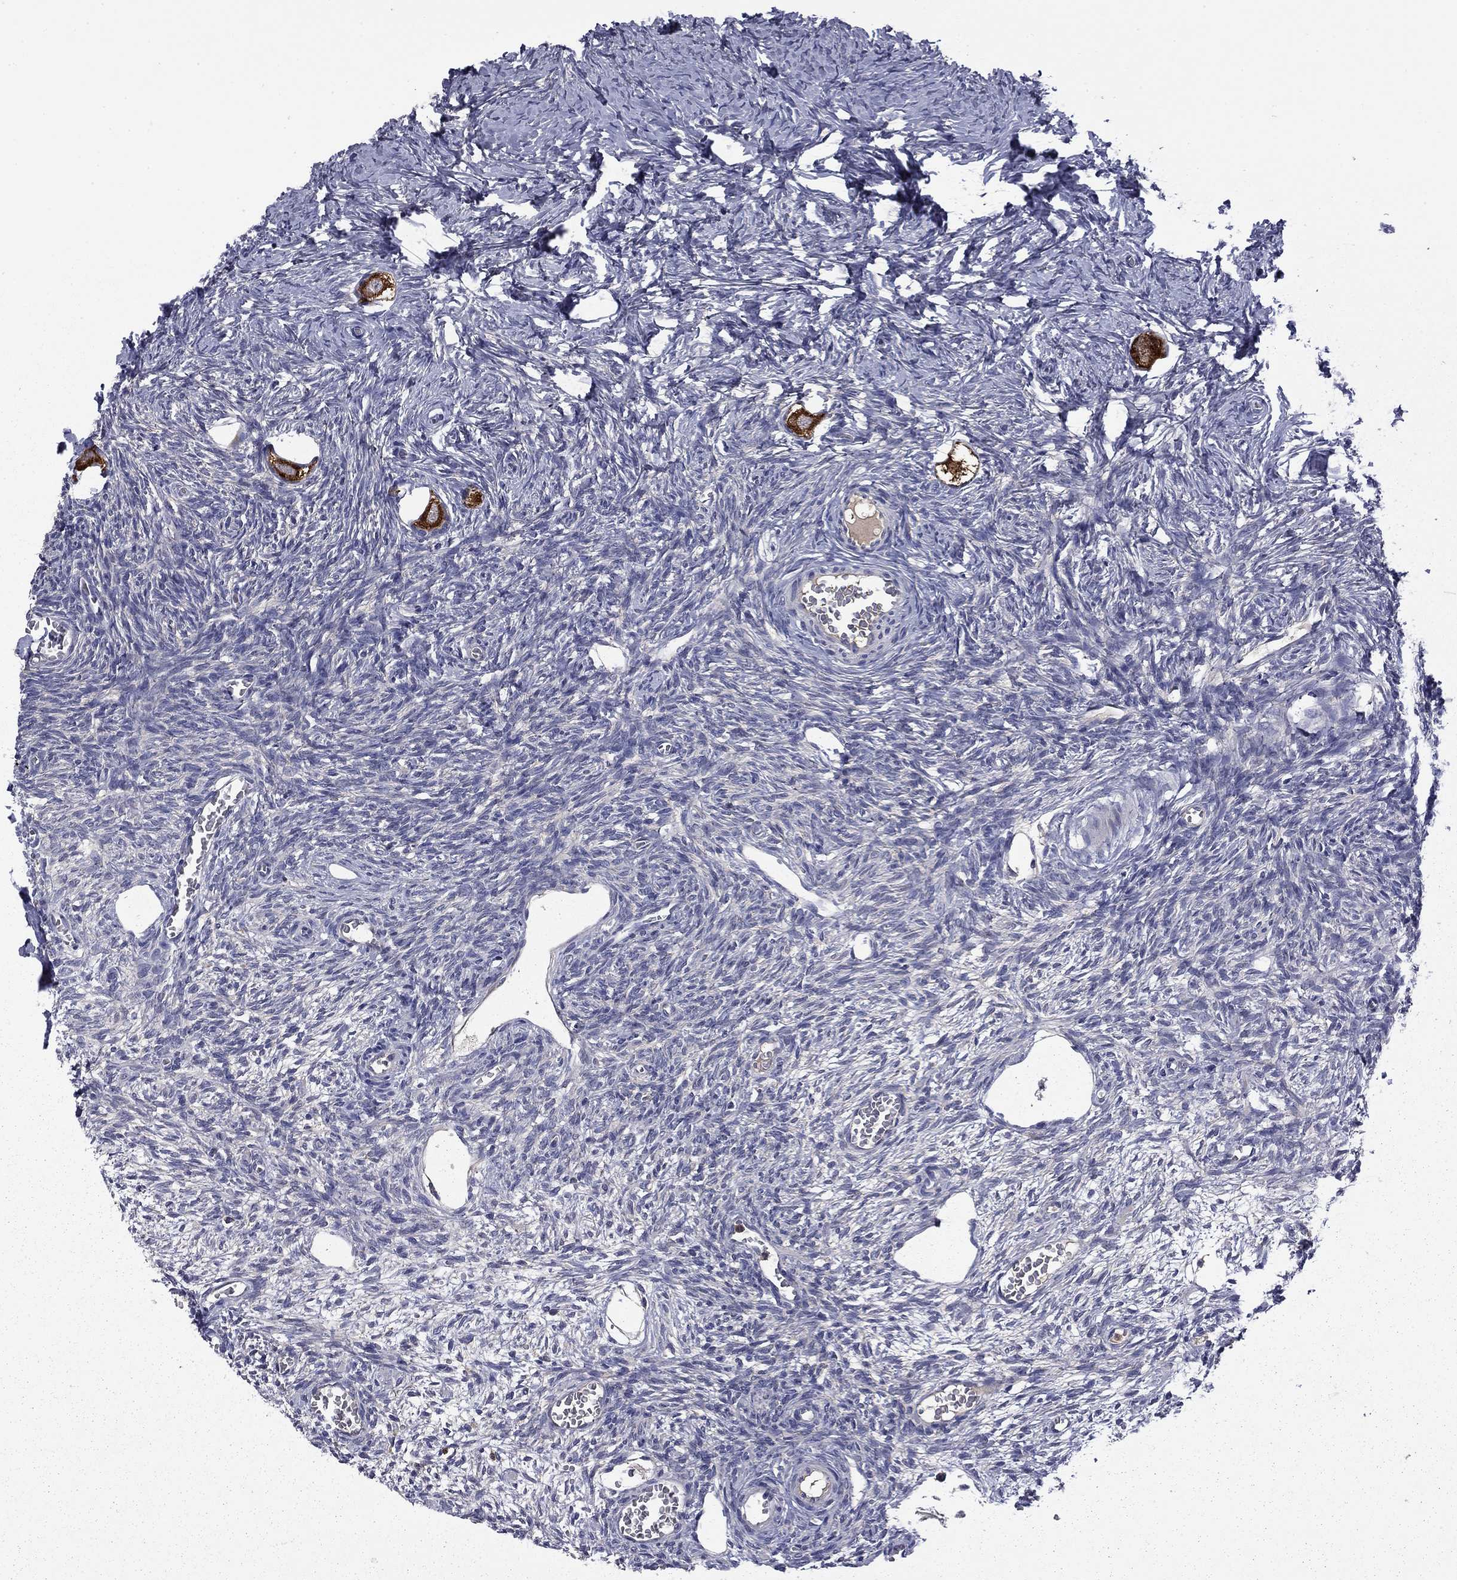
{"staining": {"intensity": "strong", "quantity": ">75%", "location": "cytoplasmic/membranous"}, "tissue": "ovary", "cell_type": "Follicle cells", "image_type": "normal", "snomed": [{"axis": "morphology", "description": "Normal tissue, NOS"}, {"axis": "topography", "description": "Ovary"}], "caption": "Approximately >75% of follicle cells in normal ovary demonstrate strong cytoplasmic/membranous protein positivity as visualized by brown immunohistochemical staining.", "gene": "CEACAM7", "patient": {"sex": "female", "age": 27}}